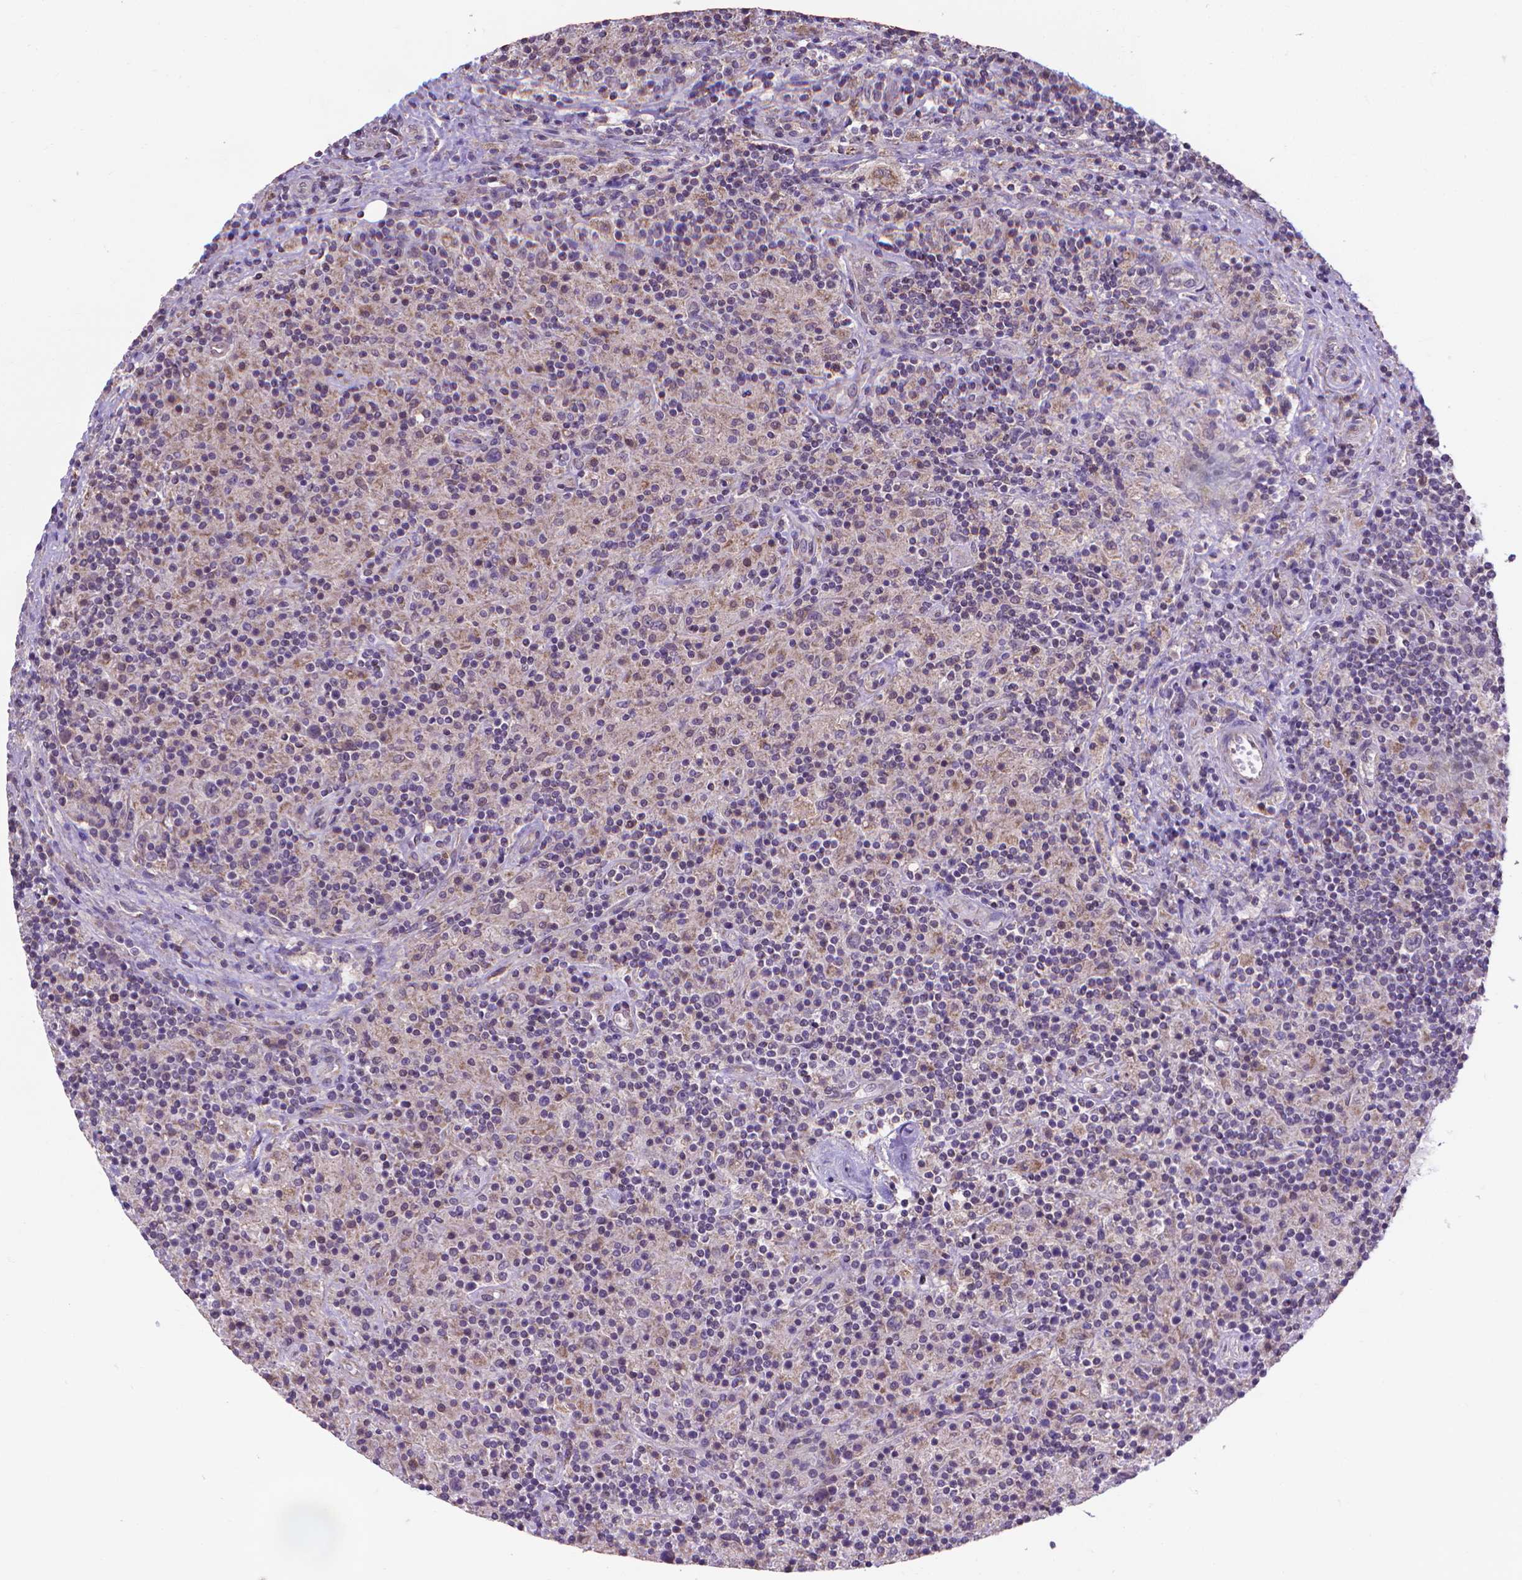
{"staining": {"intensity": "negative", "quantity": "none", "location": "none"}, "tissue": "lymphoma", "cell_type": "Tumor cells", "image_type": "cancer", "snomed": [{"axis": "morphology", "description": "Hodgkin's disease, NOS"}, {"axis": "topography", "description": "Lymph node"}], "caption": "Protein analysis of lymphoma exhibits no significant positivity in tumor cells.", "gene": "GPR63", "patient": {"sex": "male", "age": 70}}